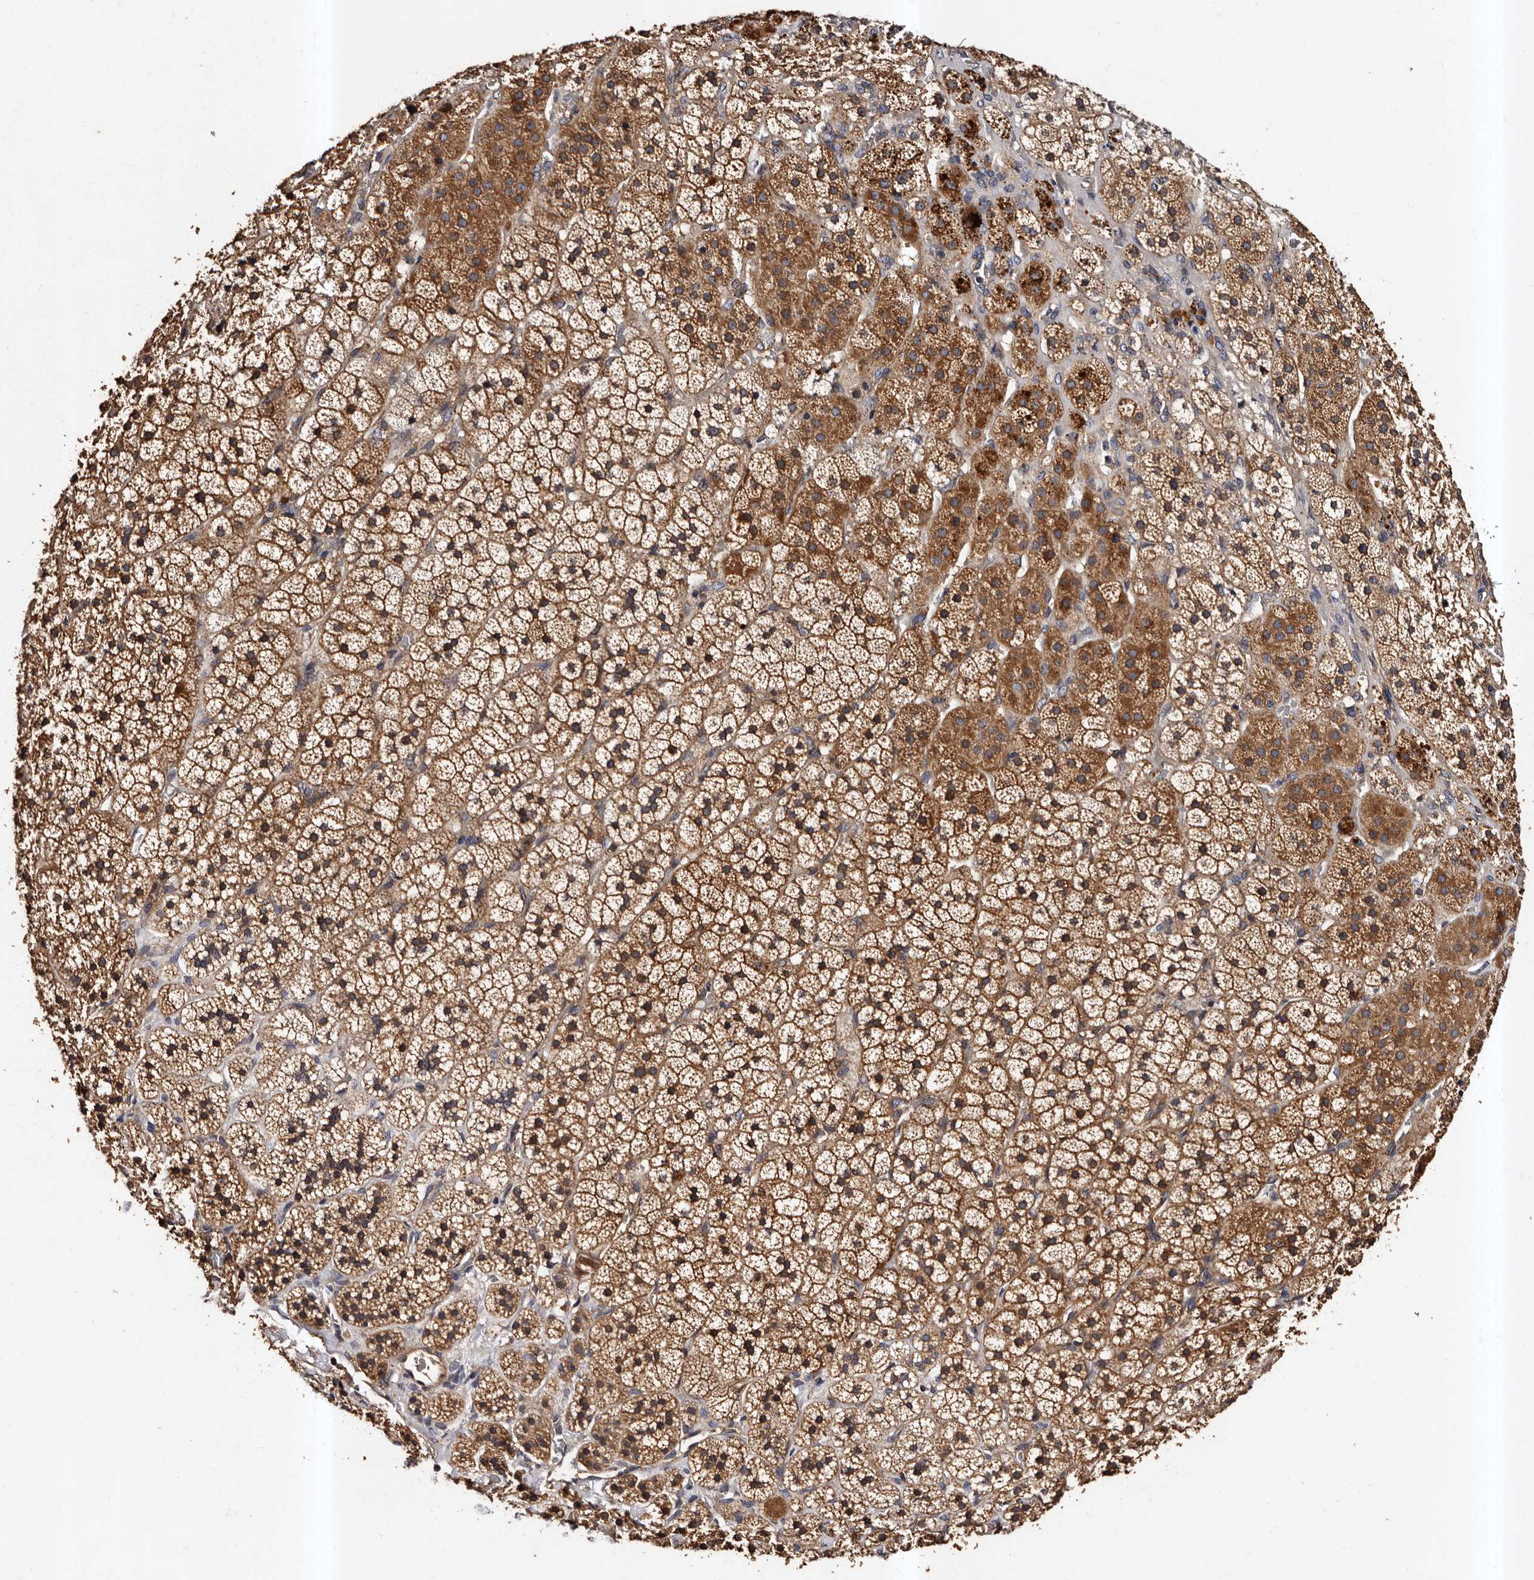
{"staining": {"intensity": "moderate", "quantity": ">75%", "location": "cytoplasmic/membranous"}, "tissue": "adrenal gland", "cell_type": "Glandular cells", "image_type": "normal", "snomed": [{"axis": "morphology", "description": "Normal tissue, NOS"}, {"axis": "topography", "description": "Adrenal gland"}], "caption": "Human adrenal gland stained for a protein (brown) exhibits moderate cytoplasmic/membranous positive expression in about >75% of glandular cells.", "gene": "ADCK5", "patient": {"sex": "female", "age": 44}}